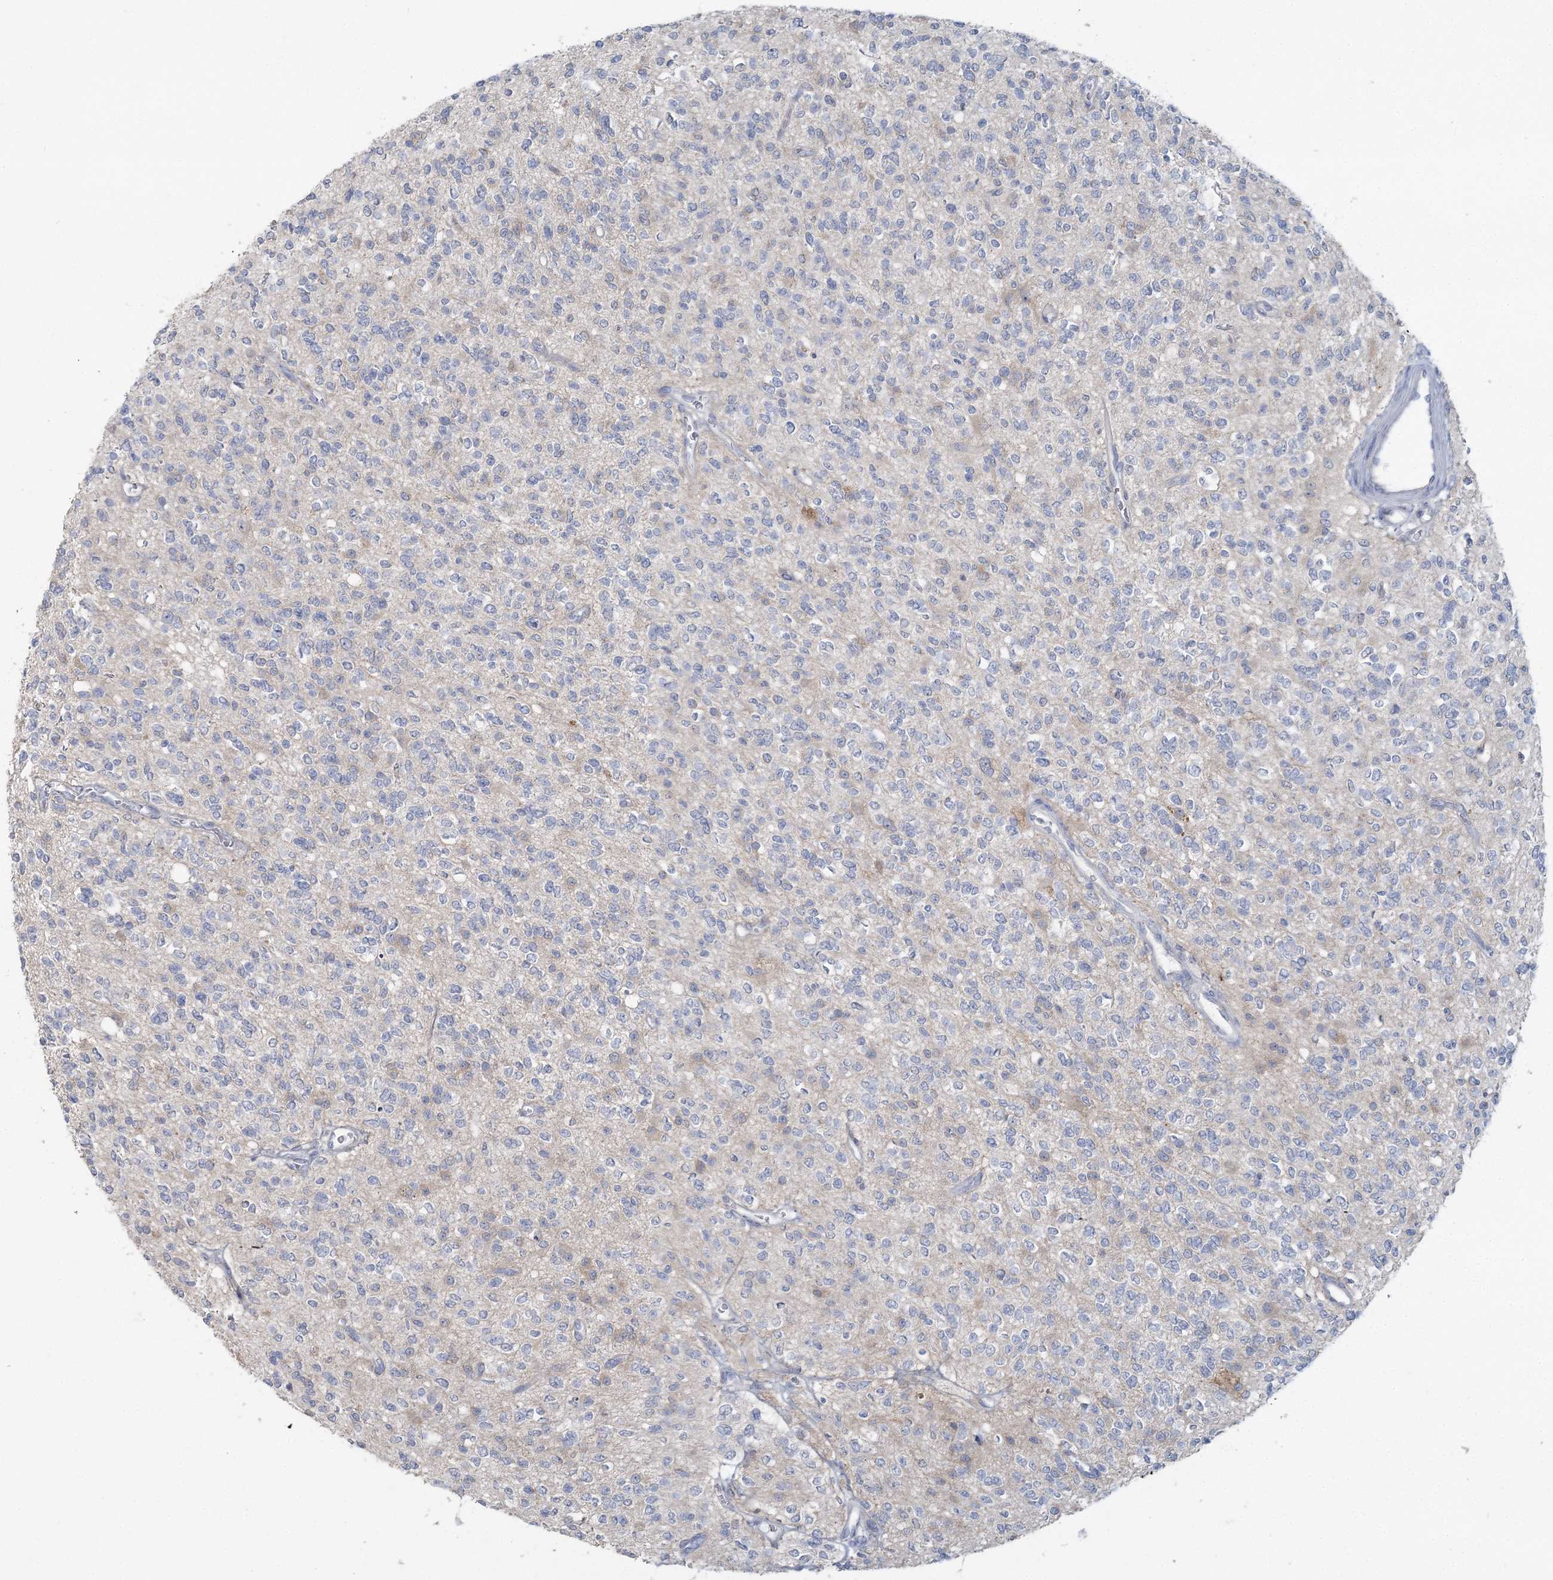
{"staining": {"intensity": "negative", "quantity": "none", "location": "none"}, "tissue": "glioma", "cell_type": "Tumor cells", "image_type": "cancer", "snomed": [{"axis": "morphology", "description": "Glioma, malignant, High grade"}, {"axis": "topography", "description": "Brain"}], "caption": "A high-resolution image shows immunohistochemistry (IHC) staining of glioma, which shows no significant expression in tumor cells.", "gene": "CMBL", "patient": {"sex": "male", "age": 34}}